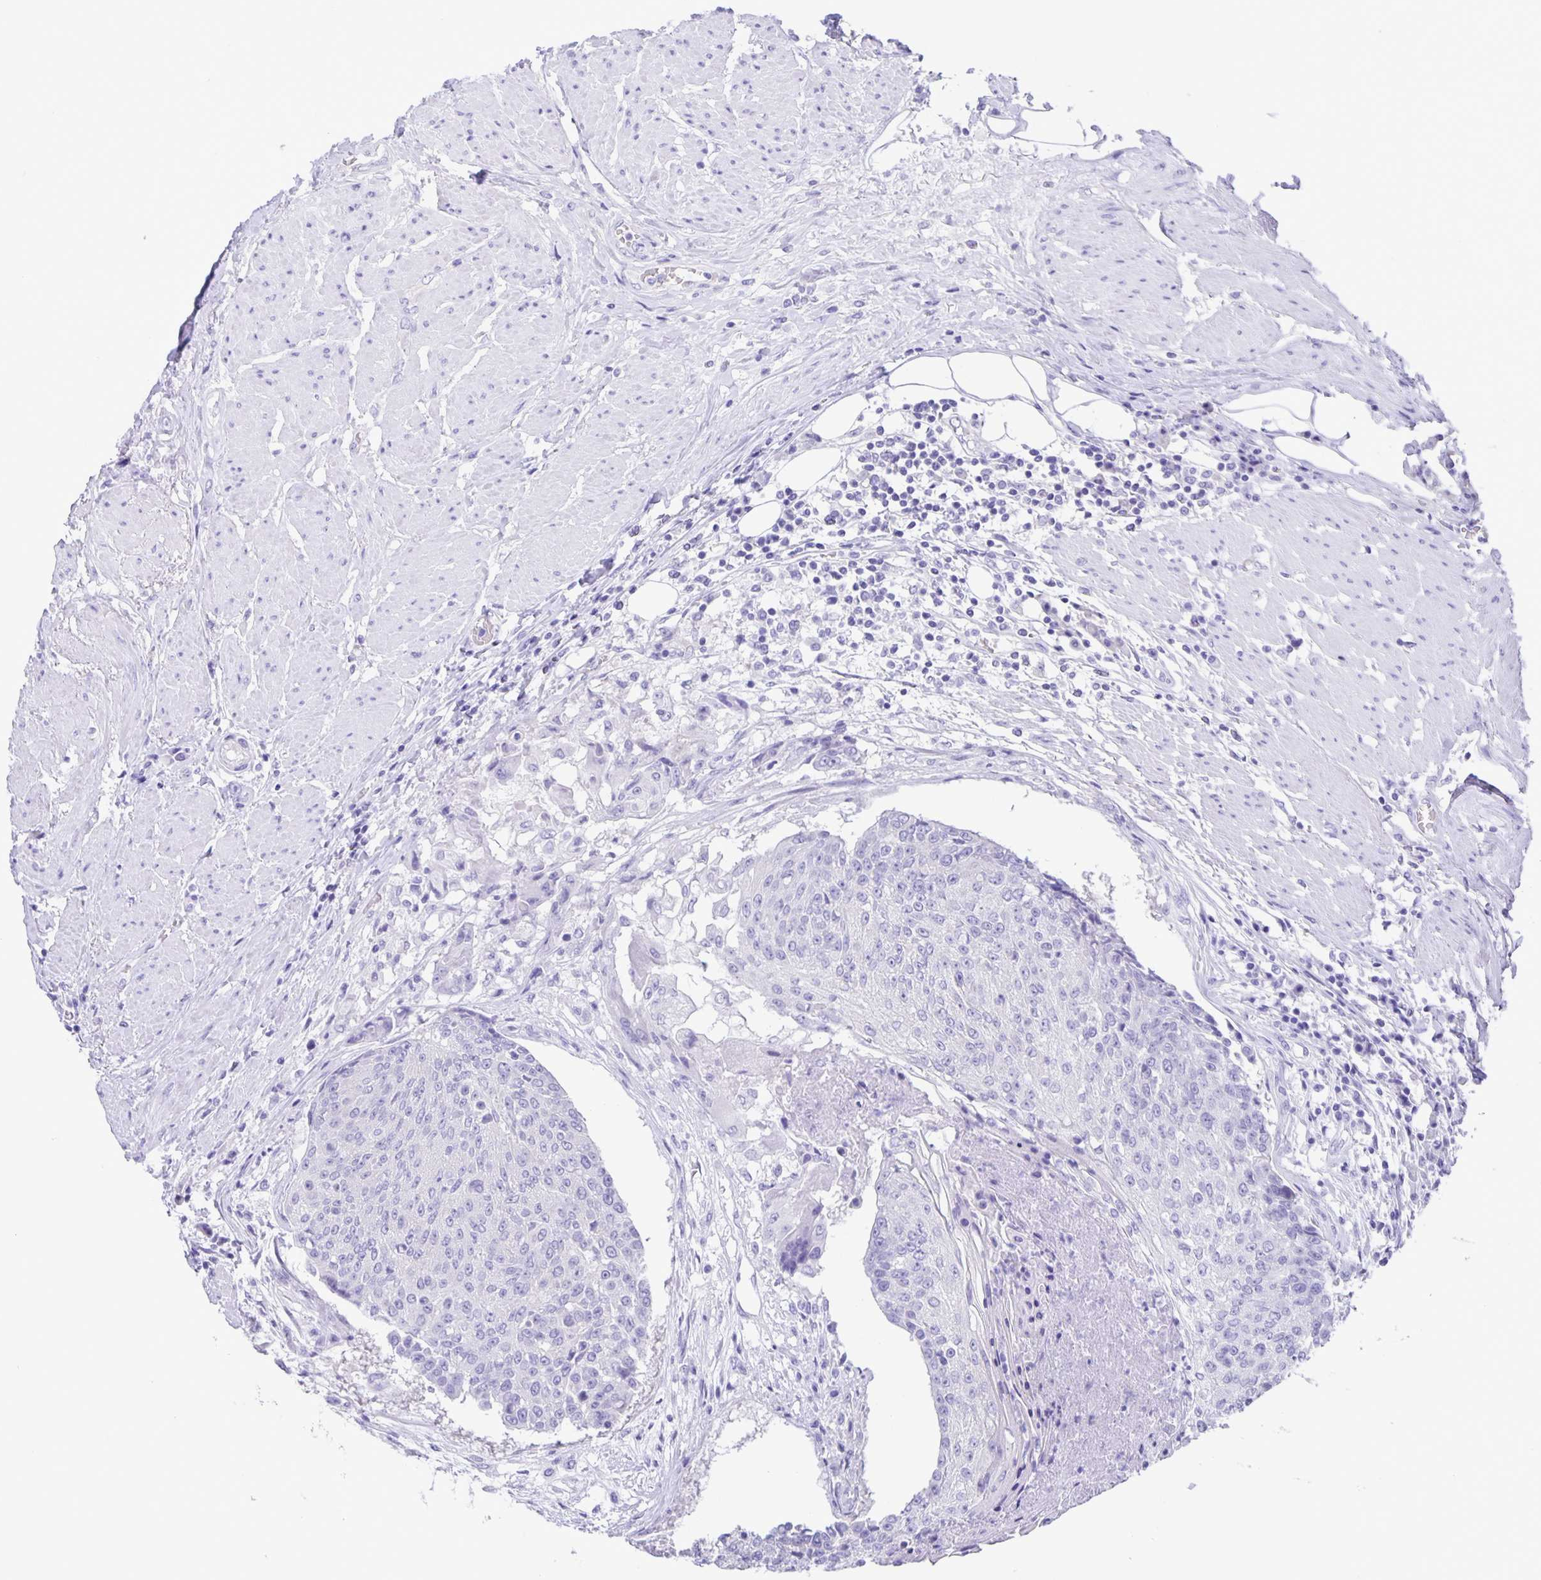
{"staining": {"intensity": "negative", "quantity": "none", "location": "none"}, "tissue": "urothelial cancer", "cell_type": "Tumor cells", "image_type": "cancer", "snomed": [{"axis": "morphology", "description": "Urothelial carcinoma, High grade"}, {"axis": "topography", "description": "Urinary bladder"}], "caption": "Histopathology image shows no protein positivity in tumor cells of urothelial cancer tissue. (Immunohistochemistry, brightfield microscopy, high magnification).", "gene": "CAPSL", "patient": {"sex": "female", "age": 63}}